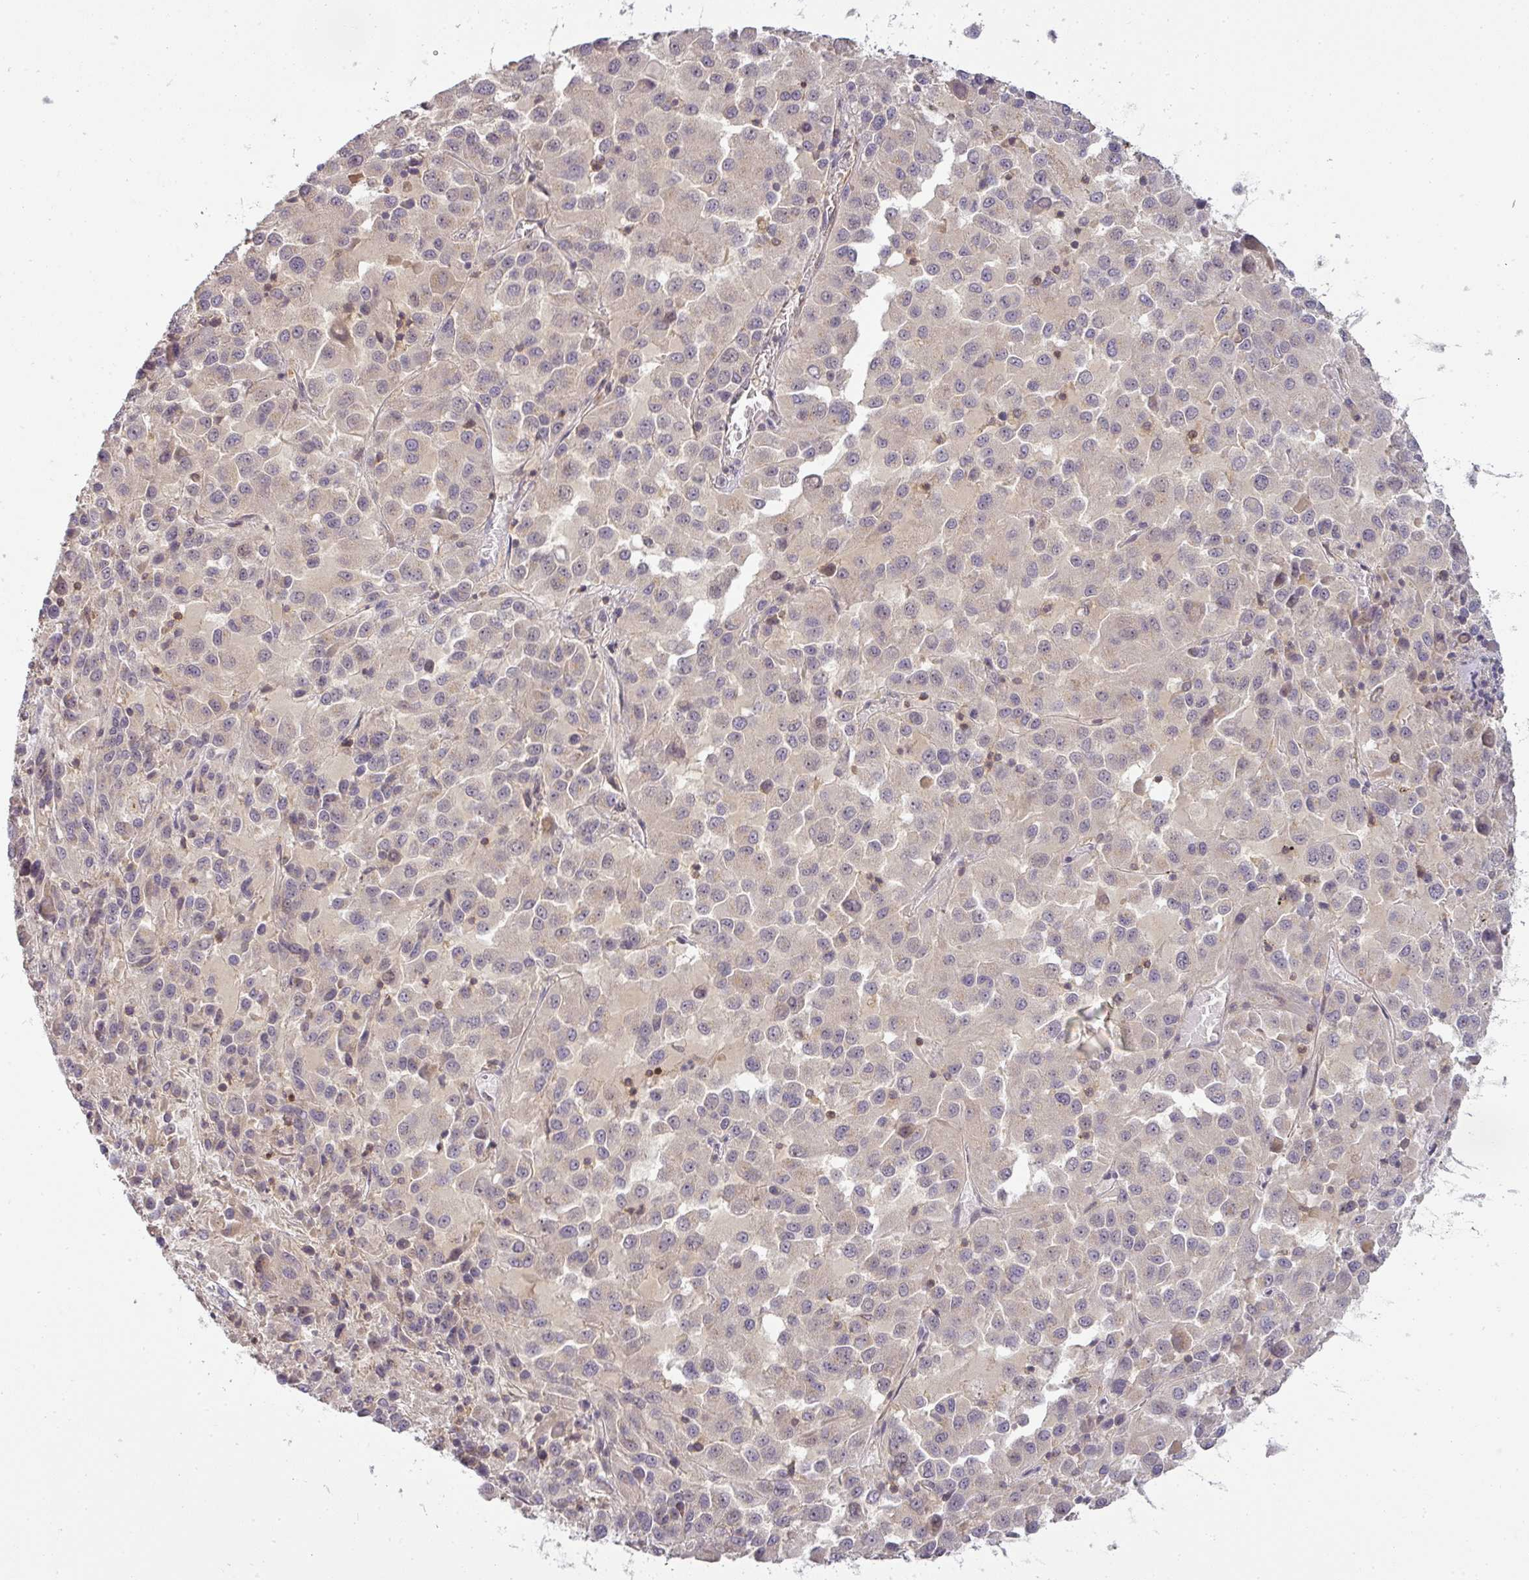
{"staining": {"intensity": "negative", "quantity": "none", "location": "none"}, "tissue": "melanoma", "cell_type": "Tumor cells", "image_type": "cancer", "snomed": [{"axis": "morphology", "description": "Malignant melanoma, Metastatic site"}, {"axis": "topography", "description": "Lung"}], "caption": "High magnification brightfield microscopy of melanoma stained with DAB (3,3'-diaminobenzidine) (brown) and counterstained with hematoxylin (blue): tumor cells show no significant expression.", "gene": "NIN", "patient": {"sex": "male", "age": 64}}